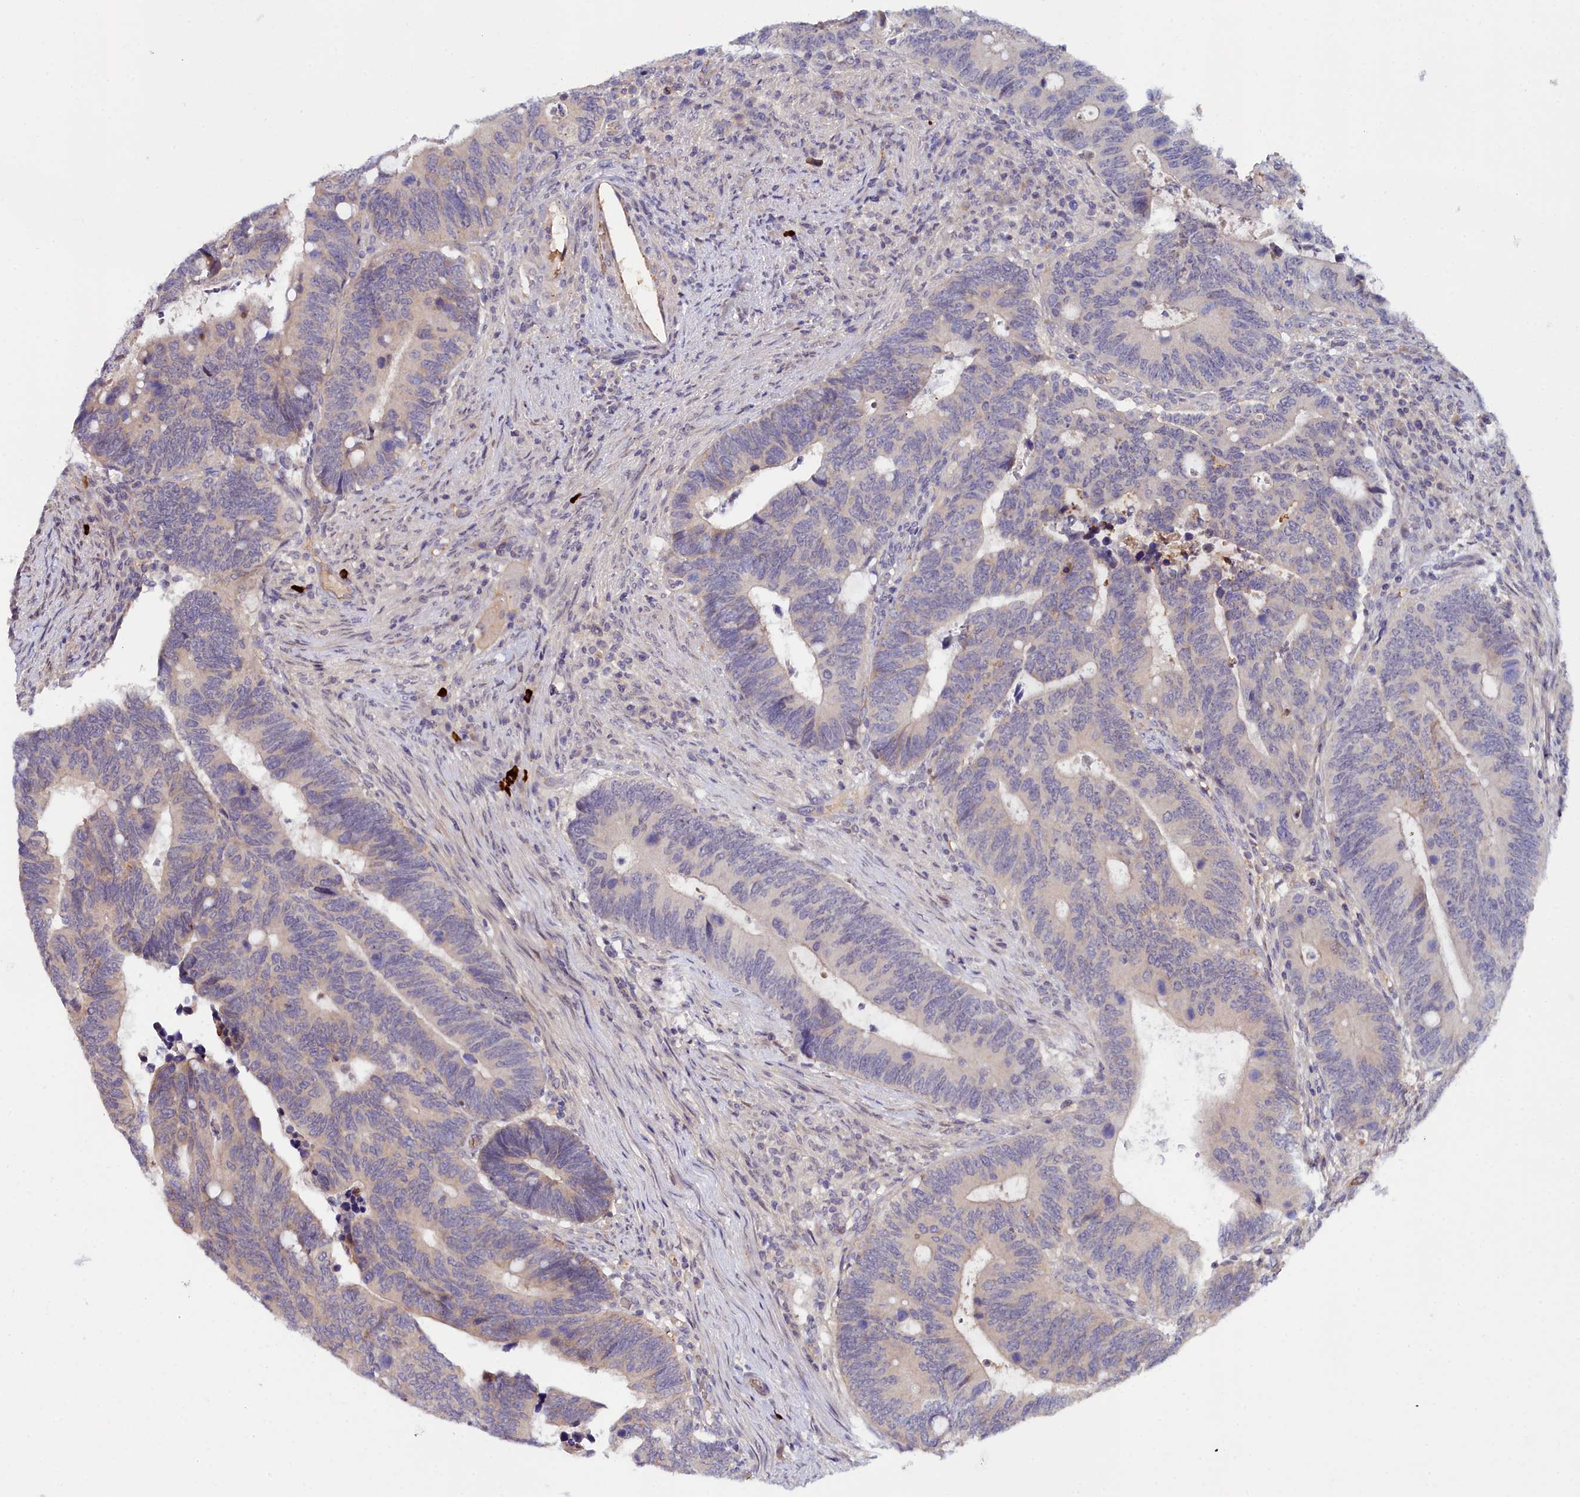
{"staining": {"intensity": "negative", "quantity": "none", "location": "none"}, "tissue": "colorectal cancer", "cell_type": "Tumor cells", "image_type": "cancer", "snomed": [{"axis": "morphology", "description": "Adenocarcinoma, NOS"}, {"axis": "topography", "description": "Colon"}], "caption": "An immunohistochemistry (IHC) micrograph of colorectal cancer is shown. There is no staining in tumor cells of colorectal cancer. The staining is performed using DAB (3,3'-diaminobenzidine) brown chromogen with nuclei counter-stained in using hematoxylin.", "gene": "KCTD18", "patient": {"sex": "male", "age": 87}}